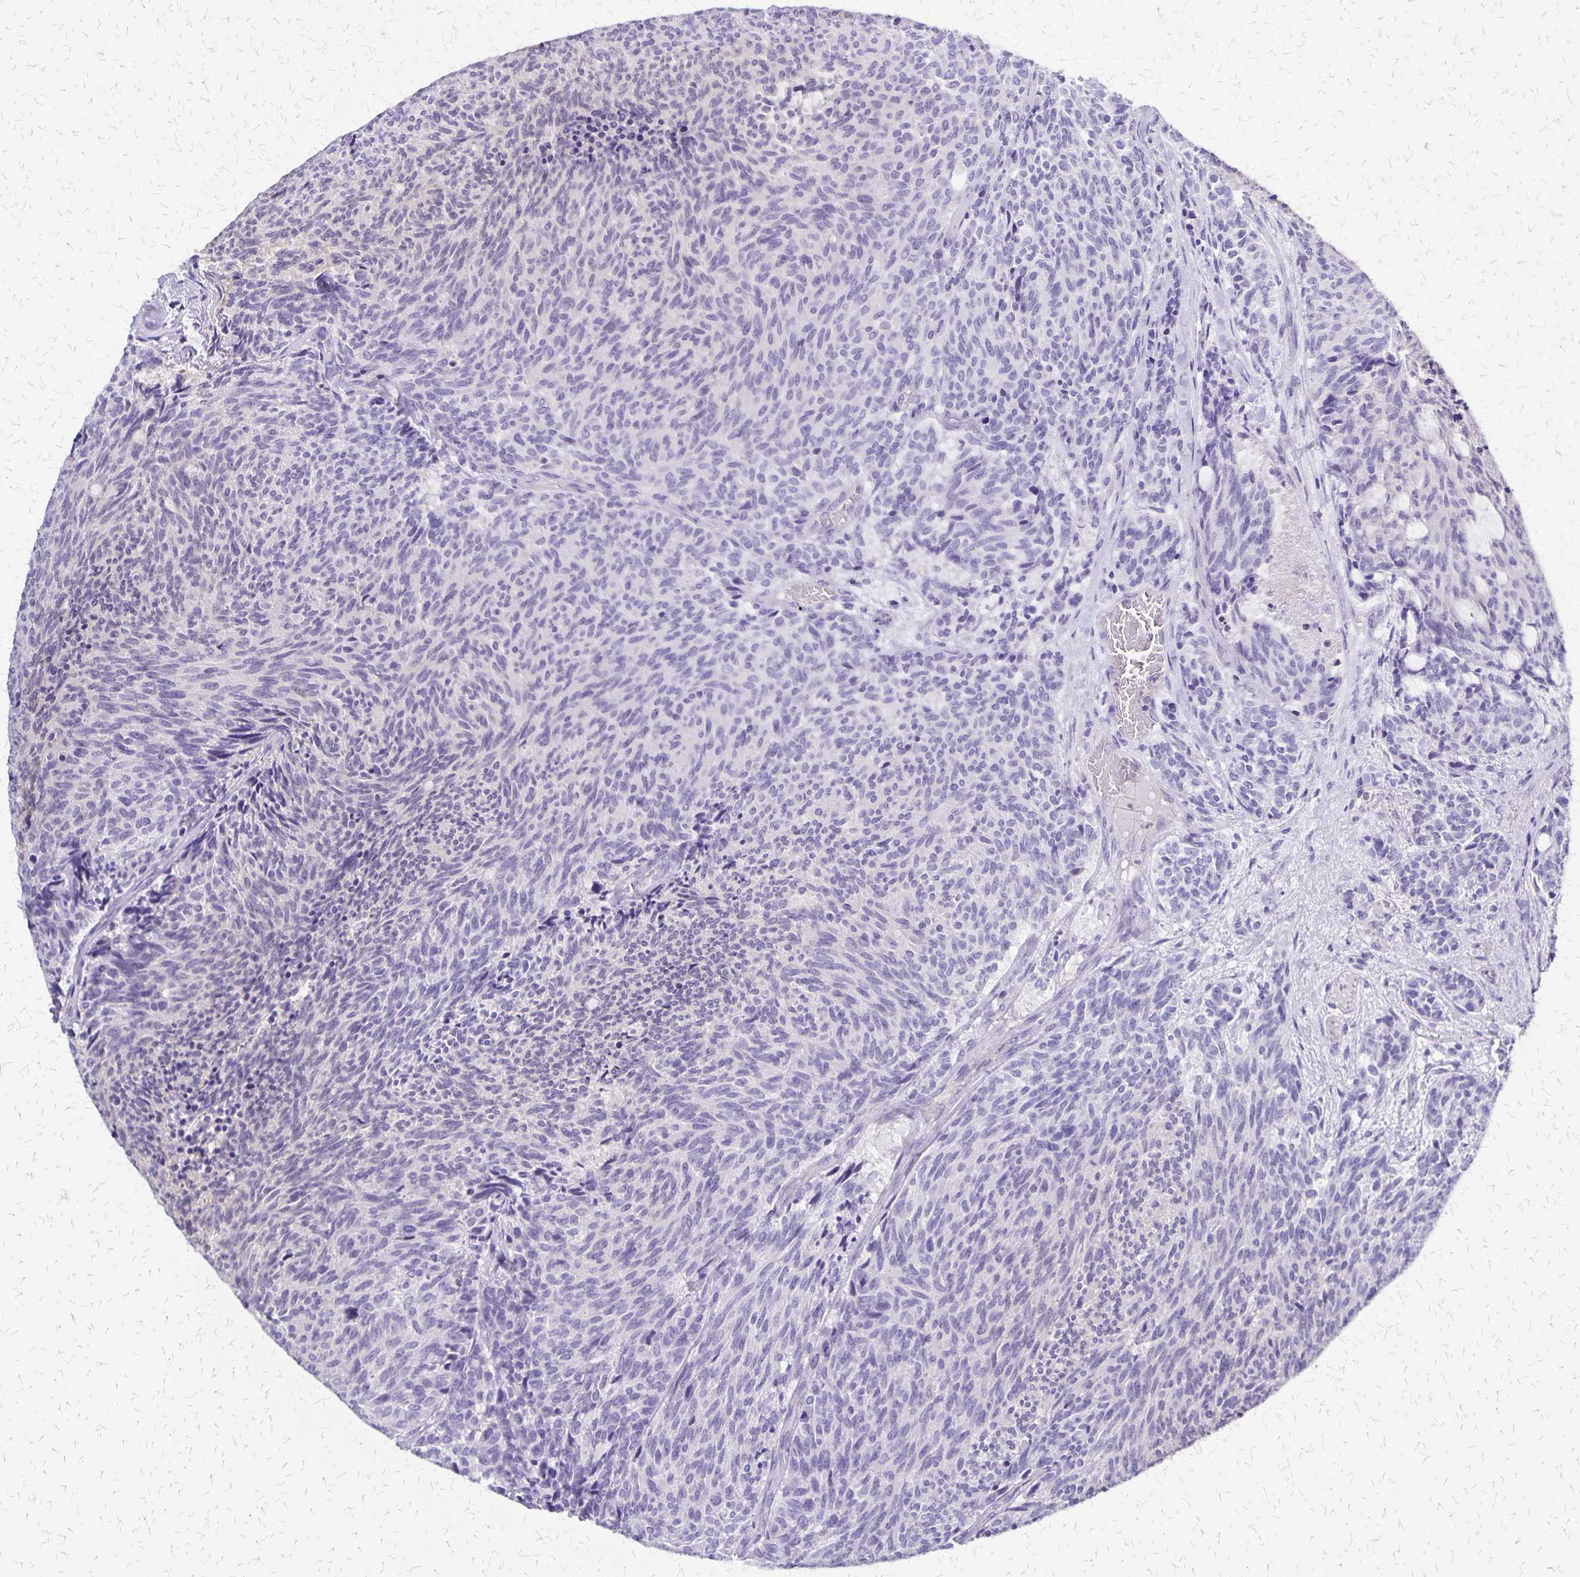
{"staining": {"intensity": "negative", "quantity": "none", "location": "none"}, "tissue": "carcinoid", "cell_type": "Tumor cells", "image_type": "cancer", "snomed": [{"axis": "morphology", "description": "Carcinoid, malignant, NOS"}, {"axis": "topography", "description": "Pancreas"}], "caption": "Tumor cells are negative for brown protein staining in carcinoid.", "gene": "SI", "patient": {"sex": "female", "age": 54}}